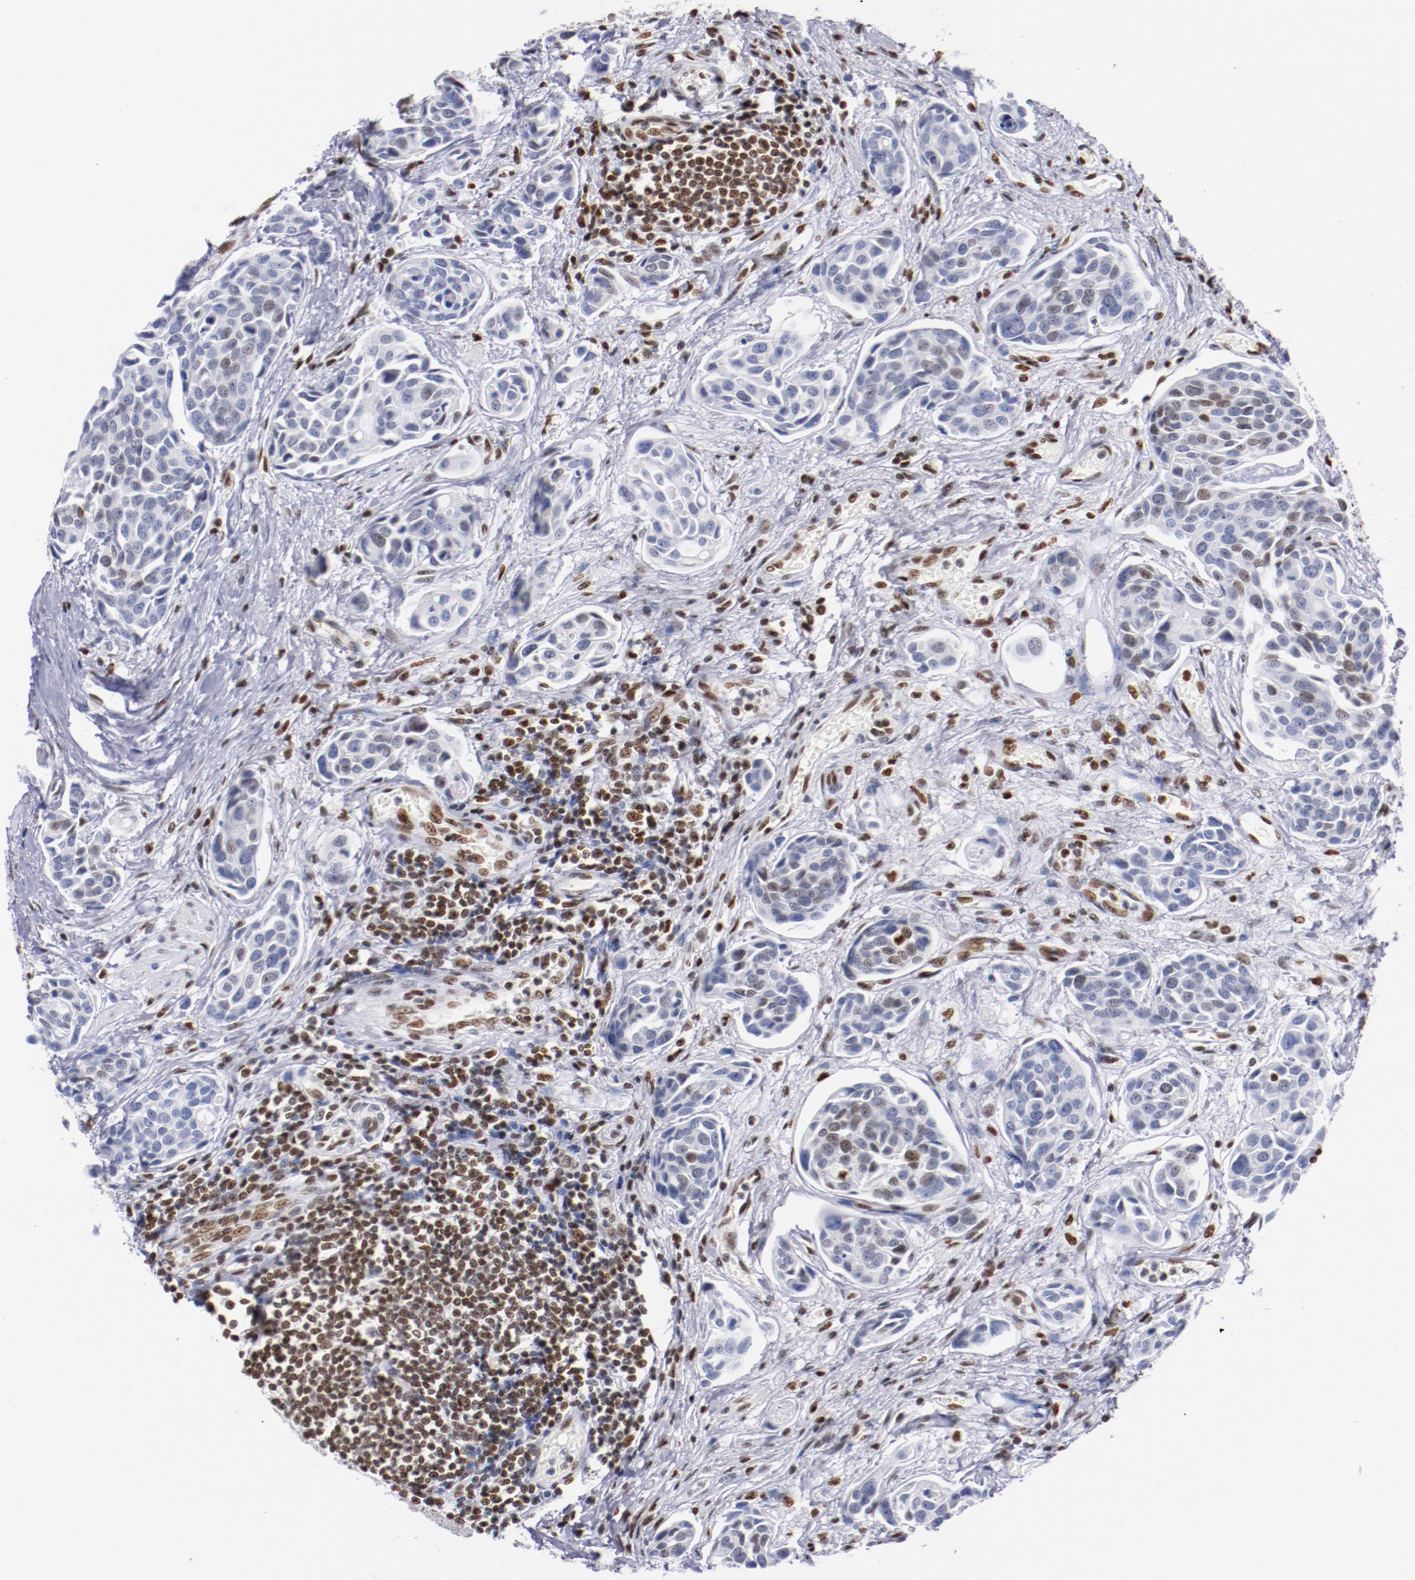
{"staining": {"intensity": "weak", "quantity": "<25%", "location": "nuclear"}, "tissue": "urothelial cancer", "cell_type": "Tumor cells", "image_type": "cancer", "snomed": [{"axis": "morphology", "description": "Urothelial carcinoma, High grade"}, {"axis": "topography", "description": "Urinary bladder"}], "caption": "Immunohistochemistry photomicrograph of neoplastic tissue: human urothelial carcinoma (high-grade) stained with DAB exhibits no significant protein expression in tumor cells.", "gene": "IFI16", "patient": {"sex": "male", "age": 78}}